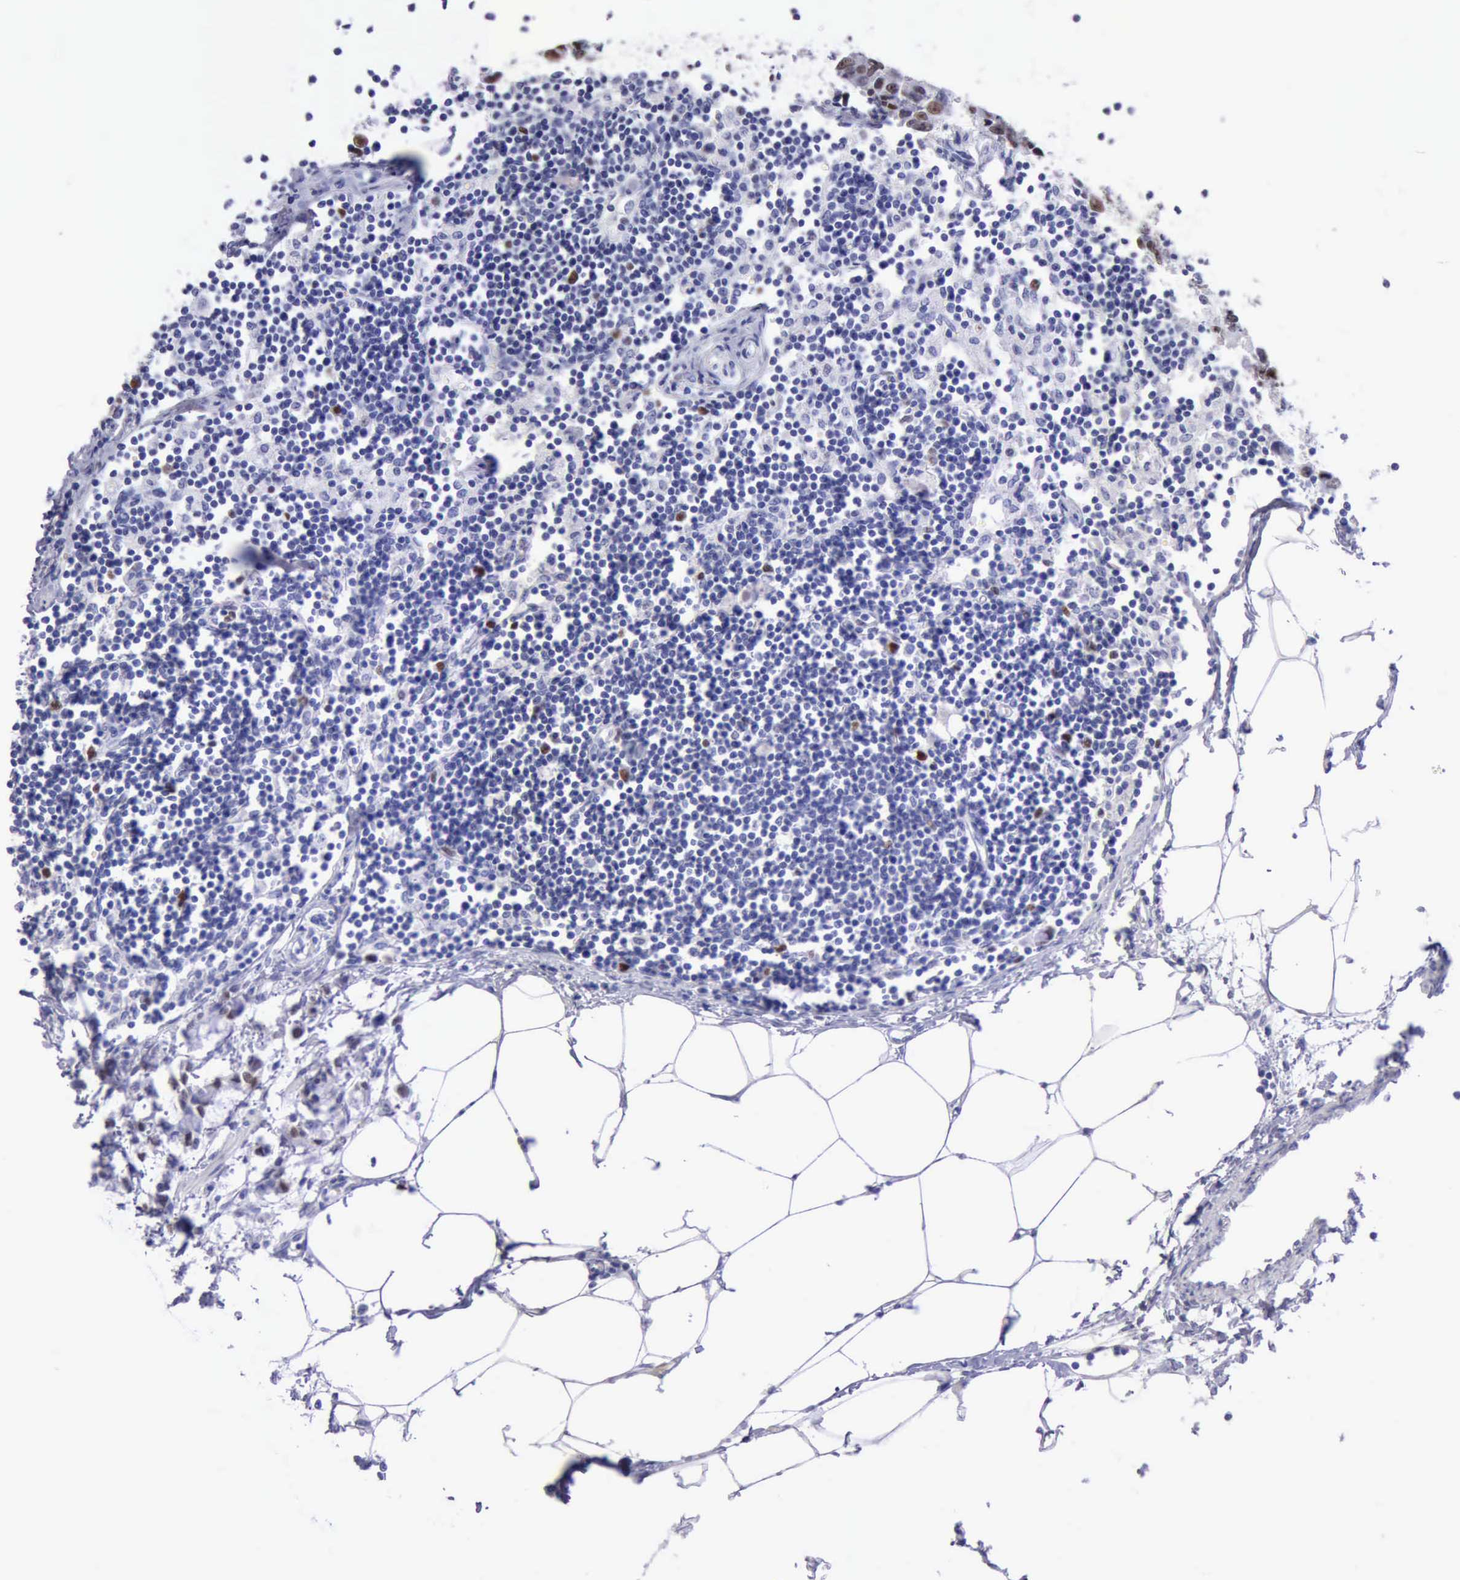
{"staining": {"intensity": "moderate", "quantity": "<25%", "location": "nuclear"}, "tissue": "colorectal cancer", "cell_type": "Tumor cells", "image_type": "cancer", "snomed": [{"axis": "morphology", "description": "Normal tissue, NOS"}, {"axis": "morphology", "description": "Adenocarcinoma, NOS"}, {"axis": "topography", "description": "Colon"}, {"axis": "topography", "description": "Peripheral nerve tissue"}], "caption": "The photomicrograph shows staining of colorectal cancer (adenocarcinoma), revealing moderate nuclear protein expression (brown color) within tumor cells.", "gene": "MCM2", "patient": {"sex": "male", "age": 14}}